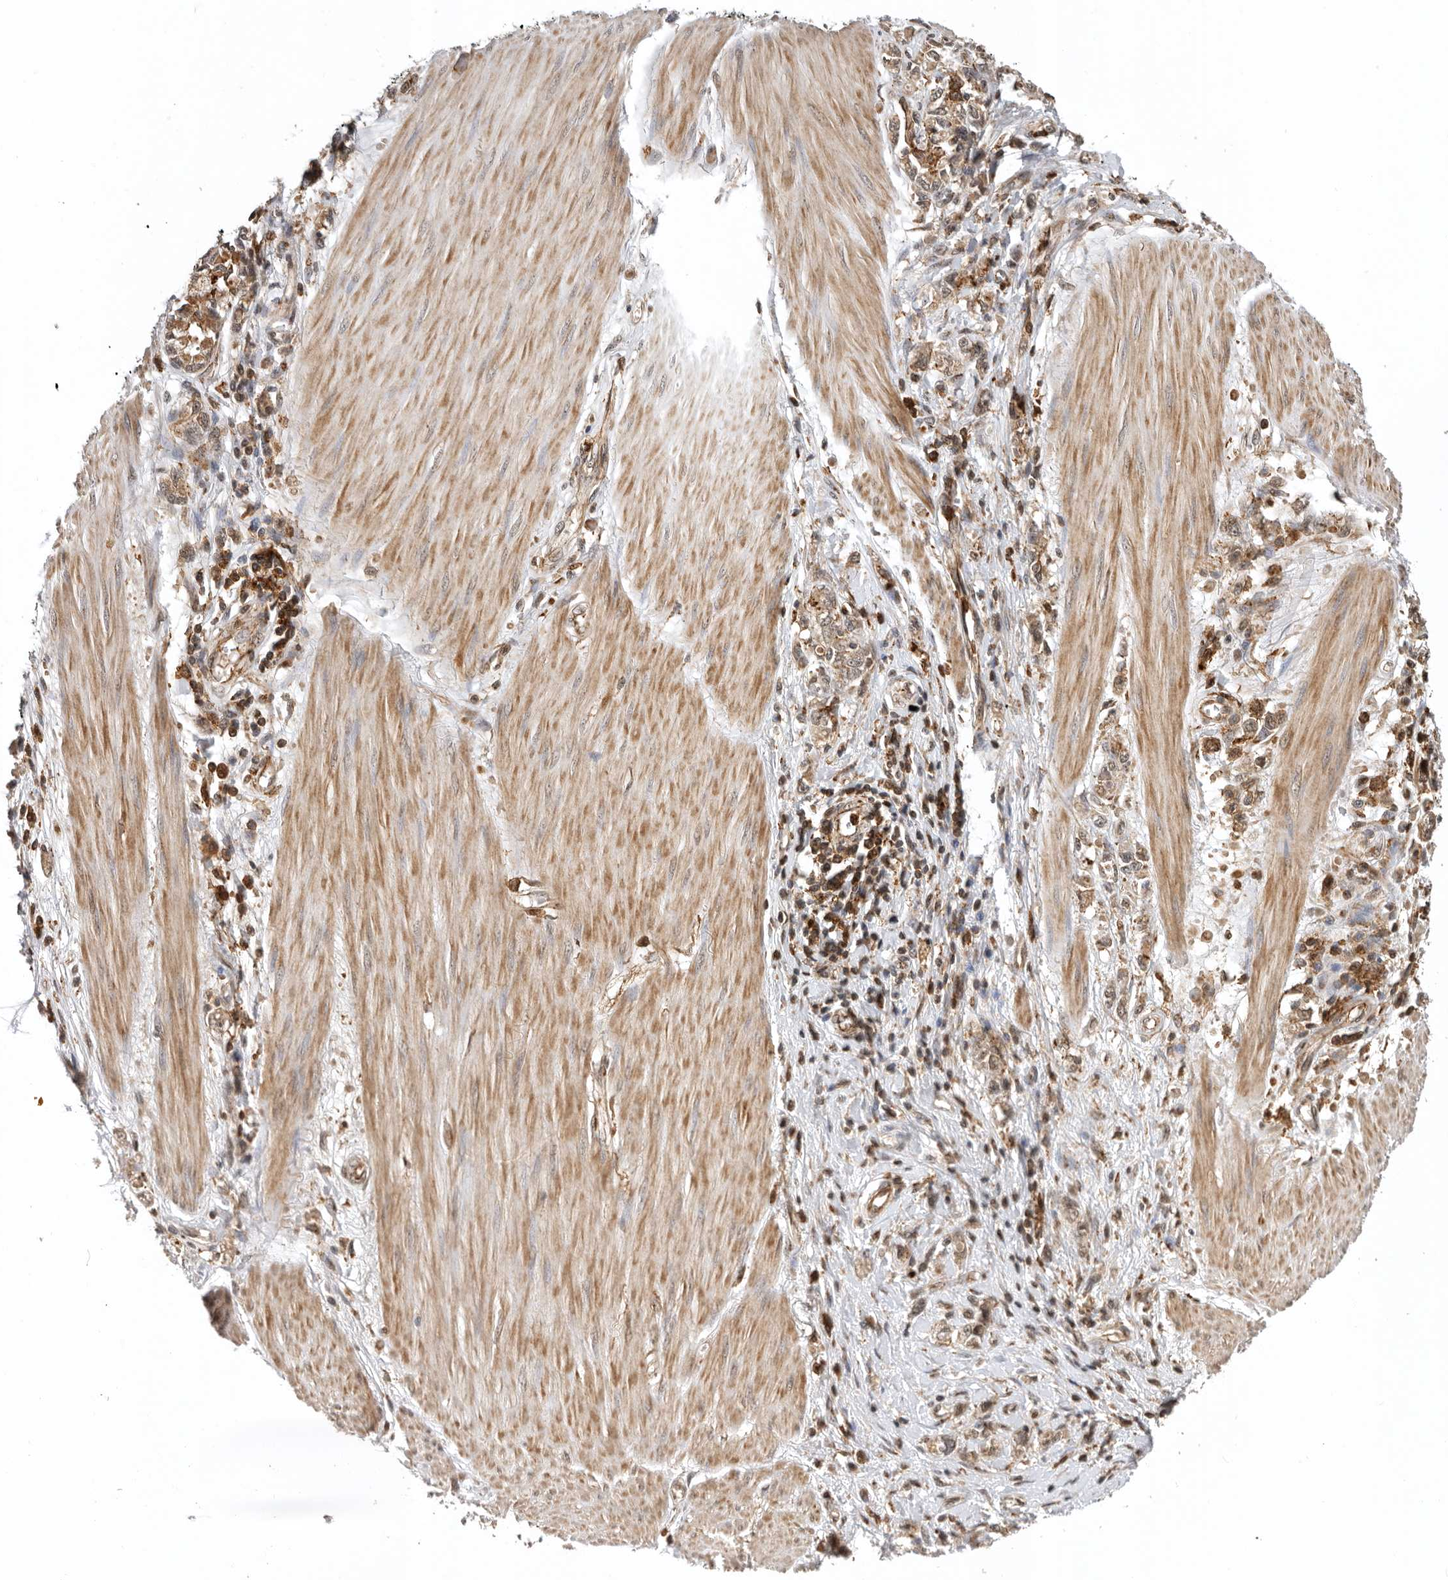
{"staining": {"intensity": "weak", "quantity": ">75%", "location": "cytoplasmic/membranous"}, "tissue": "stomach cancer", "cell_type": "Tumor cells", "image_type": "cancer", "snomed": [{"axis": "morphology", "description": "Adenocarcinoma, NOS"}, {"axis": "topography", "description": "Stomach"}], "caption": "A brown stain highlights weak cytoplasmic/membranous positivity of a protein in human stomach cancer tumor cells.", "gene": "RNF157", "patient": {"sex": "female", "age": 76}}